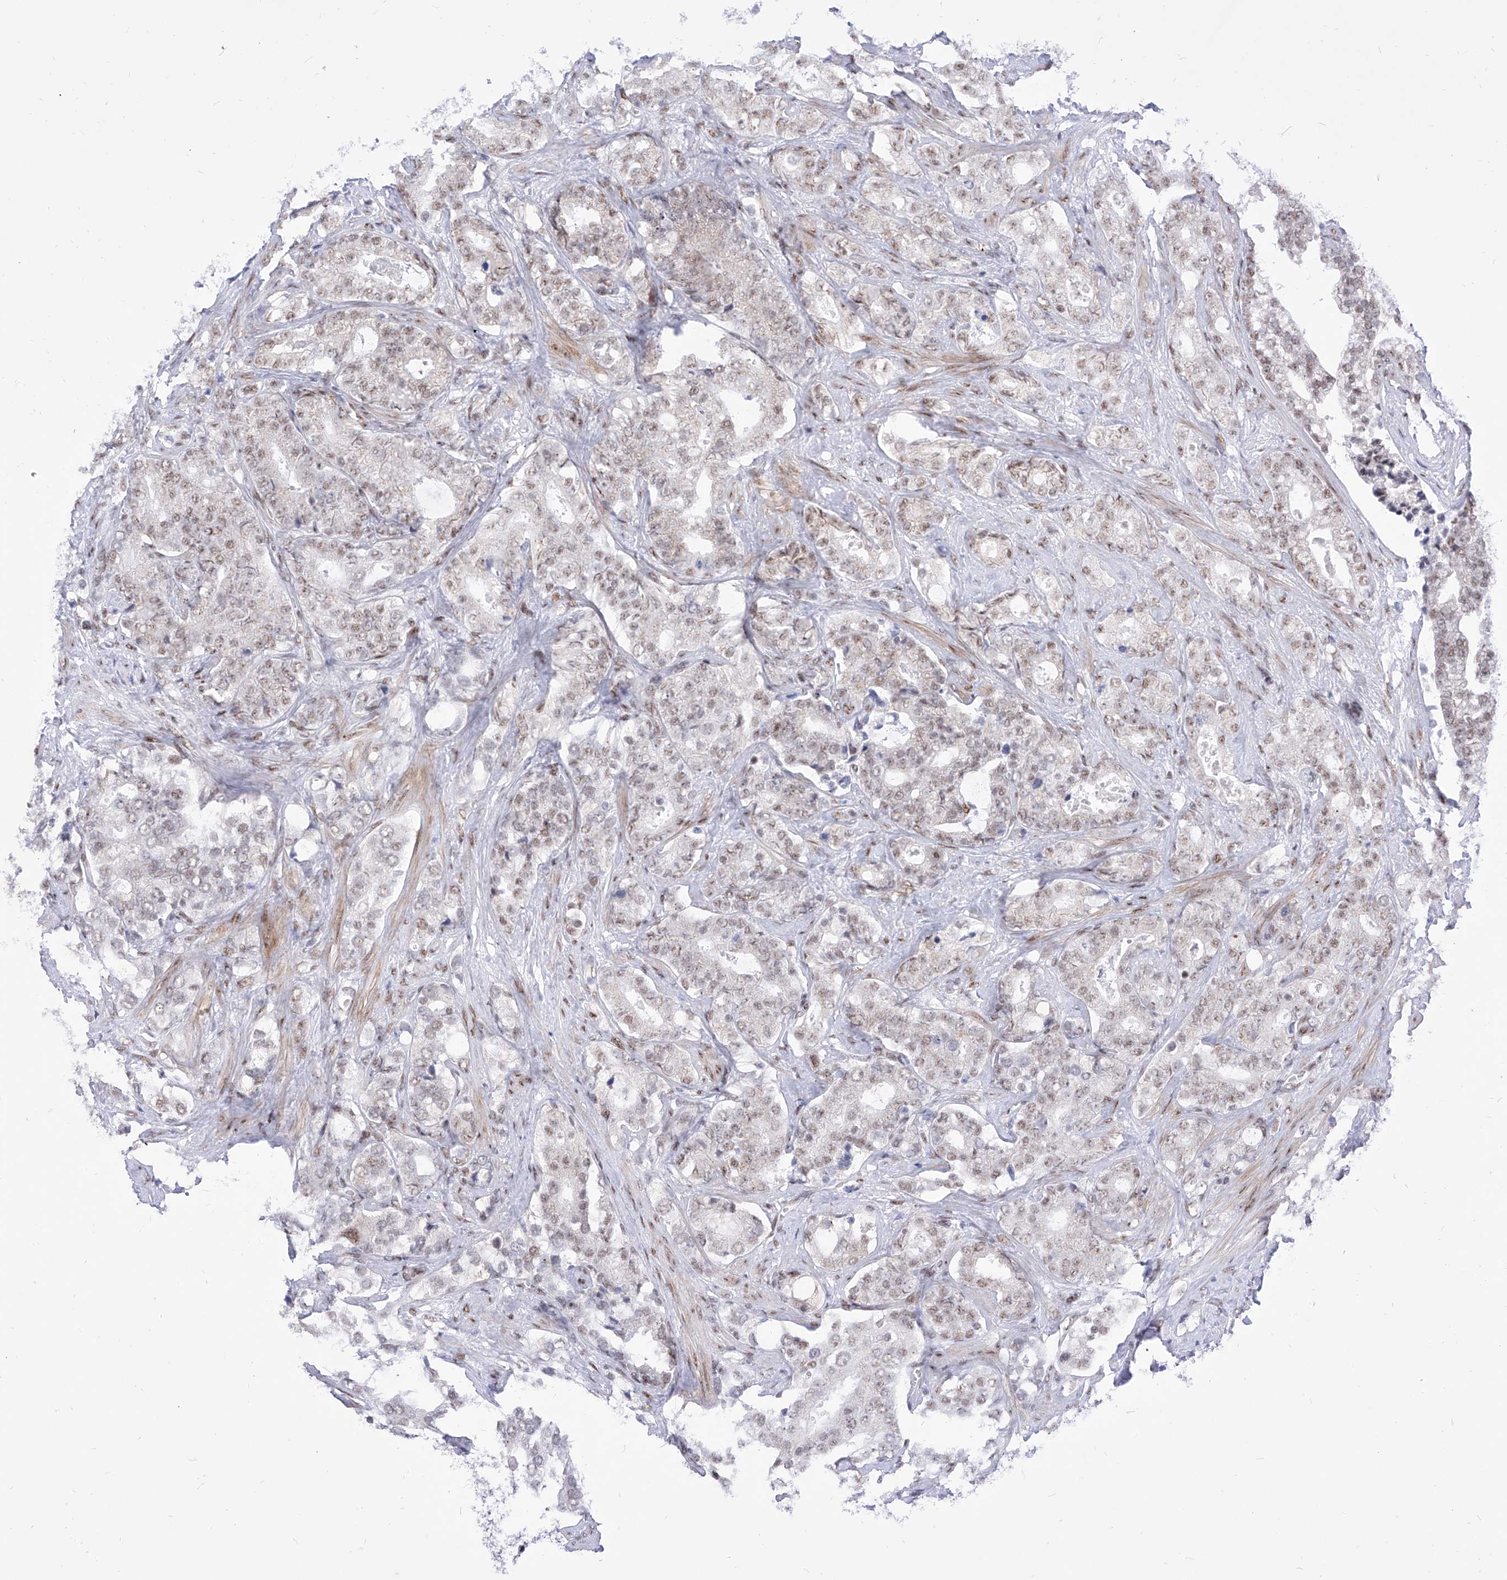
{"staining": {"intensity": "weak", "quantity": ">75%", "location": "nuclear"}, "tissue": "prostate cancer", "cell_type": "Tumor cells", "image_type": "cancer", "snomed": [{"axis": "morphology", "description": "Adenocarcinoma, High grade"}, {"axis": "topography", "description": "Prostate and seminal vesicle, NOS"}], "caption": "Tumor cells exhibit weak nuclear staining in about >75% of cells in prostate high-grade adenocarcinoma.", "gene": "ATN1", "patient": {"sex": "male", "age": 67}}